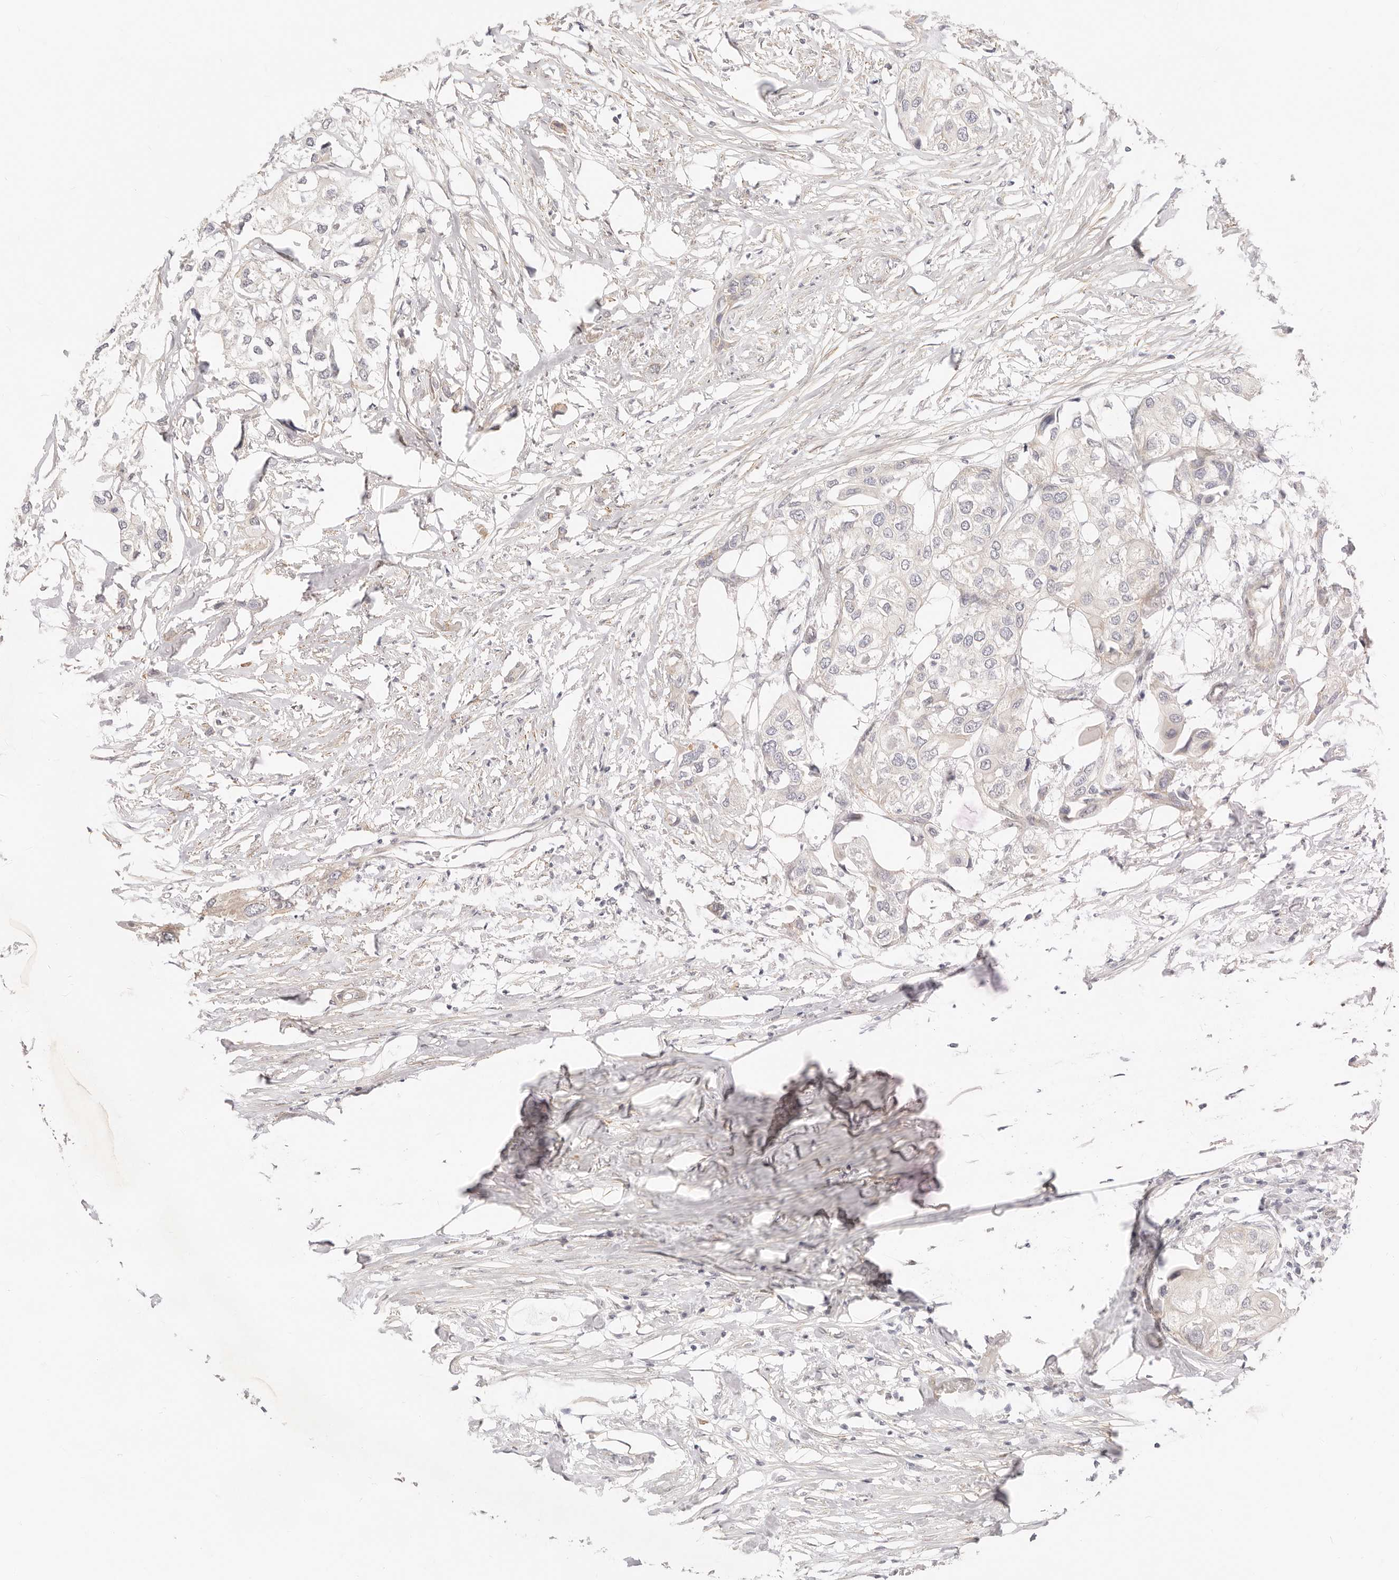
{"staining": {"intensity": "negative", "quantity": "none", "location": "none"}, "tissue": "urothelial cancer", "cell_type": "Tumor cells", "image_type": "cancer", "snomed": [{"axis": "morphology", "description": "Urothelial carcinoma, High grade"}, {"axis": "topography", "description": "Urinary bladder"}], "caption": "Immunohistochemical staining of human urothelial carcinoma (high-grade) exhibits no significant positivity in tumor cells. Nuclei are stained in blue.", "gene": "UBXN10", "patient": {"sex": "male", "age": 64}}